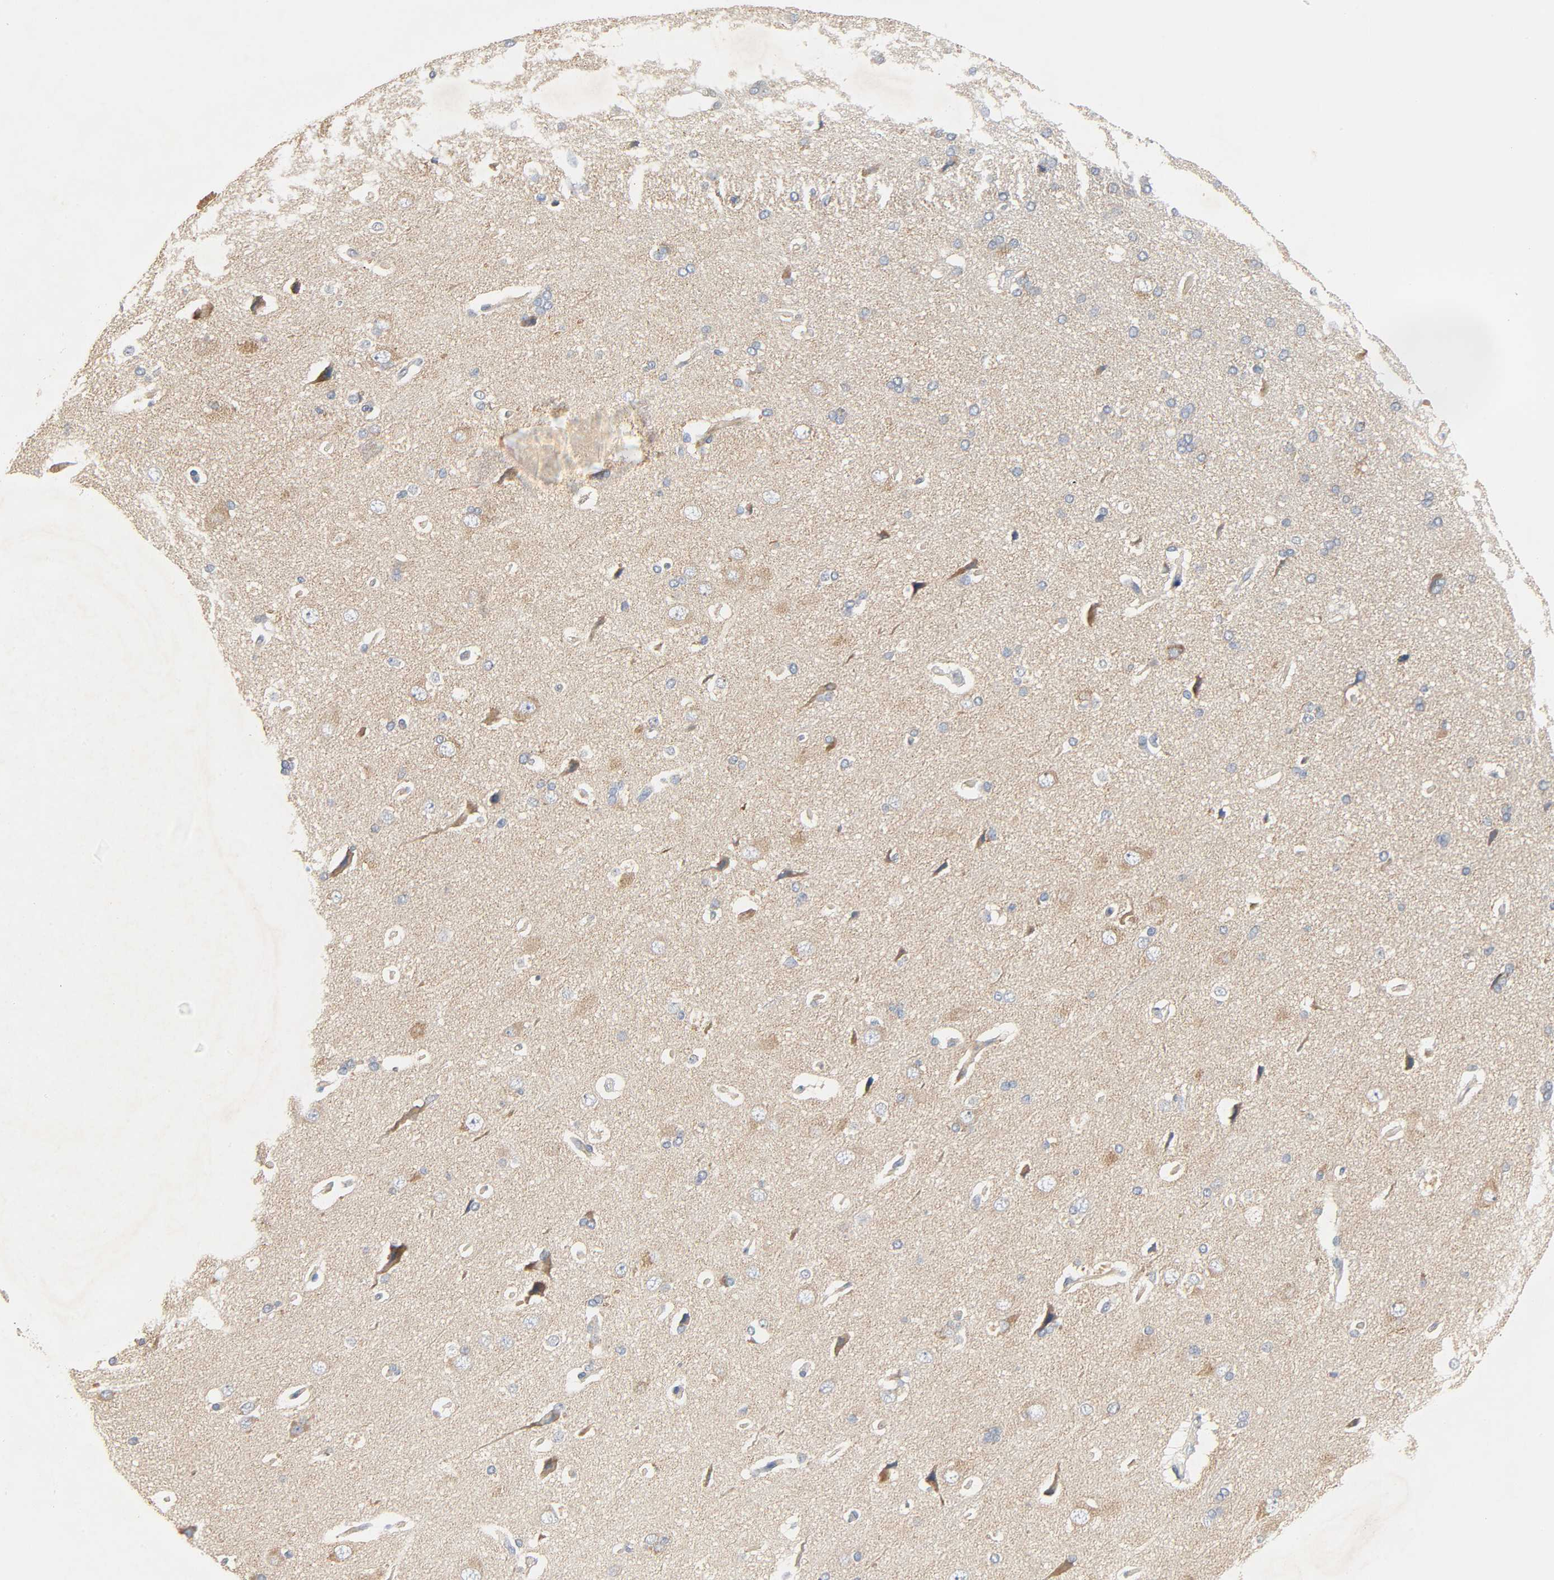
{"staining": {"intensity": "moderate", "quantity": "25%-75%", "location": "cytoplasmic/membranous"}, "tissue": "cerebral cortex", "cell_type": "Endothelial cells", "image_type": "normal", "snomed": [{"axis": "morphology", "description": "Normal tissue, NOS"}, {"axis": "topography", "description": "Cerebral cortex"}], "caption": "Immunohistochemical staining of unremarkable cerebral cortex shows moderate cytoplasmic/membranous protein positivity in approximately 25%-75% of endothelial cells. The staining was performed using DAB (3,3'-diaminobenzidine) to visualize the protein expression in brown, while the nuclei were stained in blue with hematoxylin (Magnification: 20x).", "gene": "ARPC1A", "patient": {"sex": "male", "age": 62}}